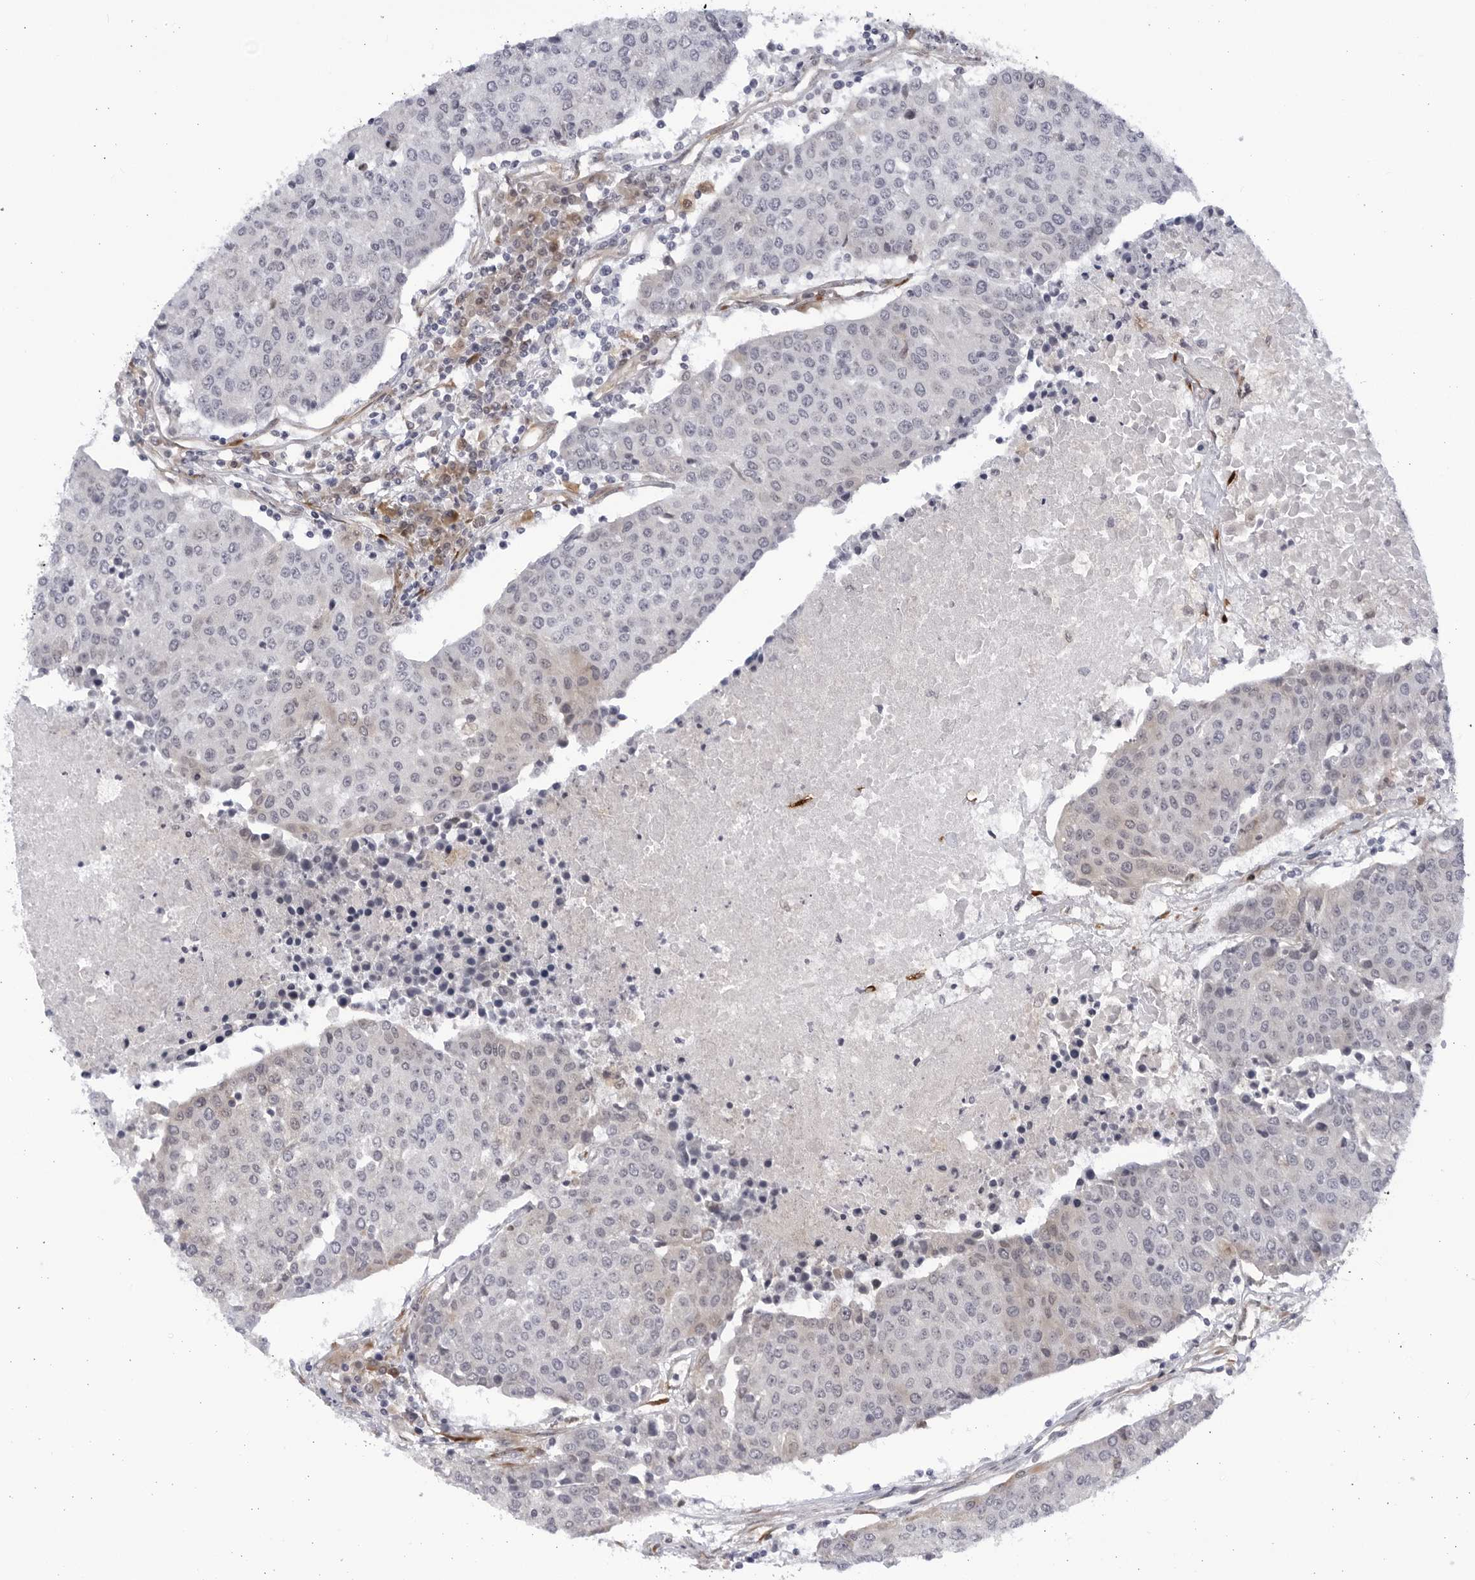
{"staining": {"intensity": "negative", "quantity": "none", "location": "none"}, "tissue": "urothelial cancer", "cell_type": "Tumor cells", "image_type": "cancer", "snomed": [{"axis": "morphology", "description": "Urothelial carcinoma, High grade"}, {"axis": "topography", "description": "Urinary bladder"}], "caption": "A high-resolution image shows IHC staining of urothelial cancer, which demonstrates no significant positivity in tumor cells.", "gene": "BMP2K", "patient": {"sex": "female", "age": 85}}